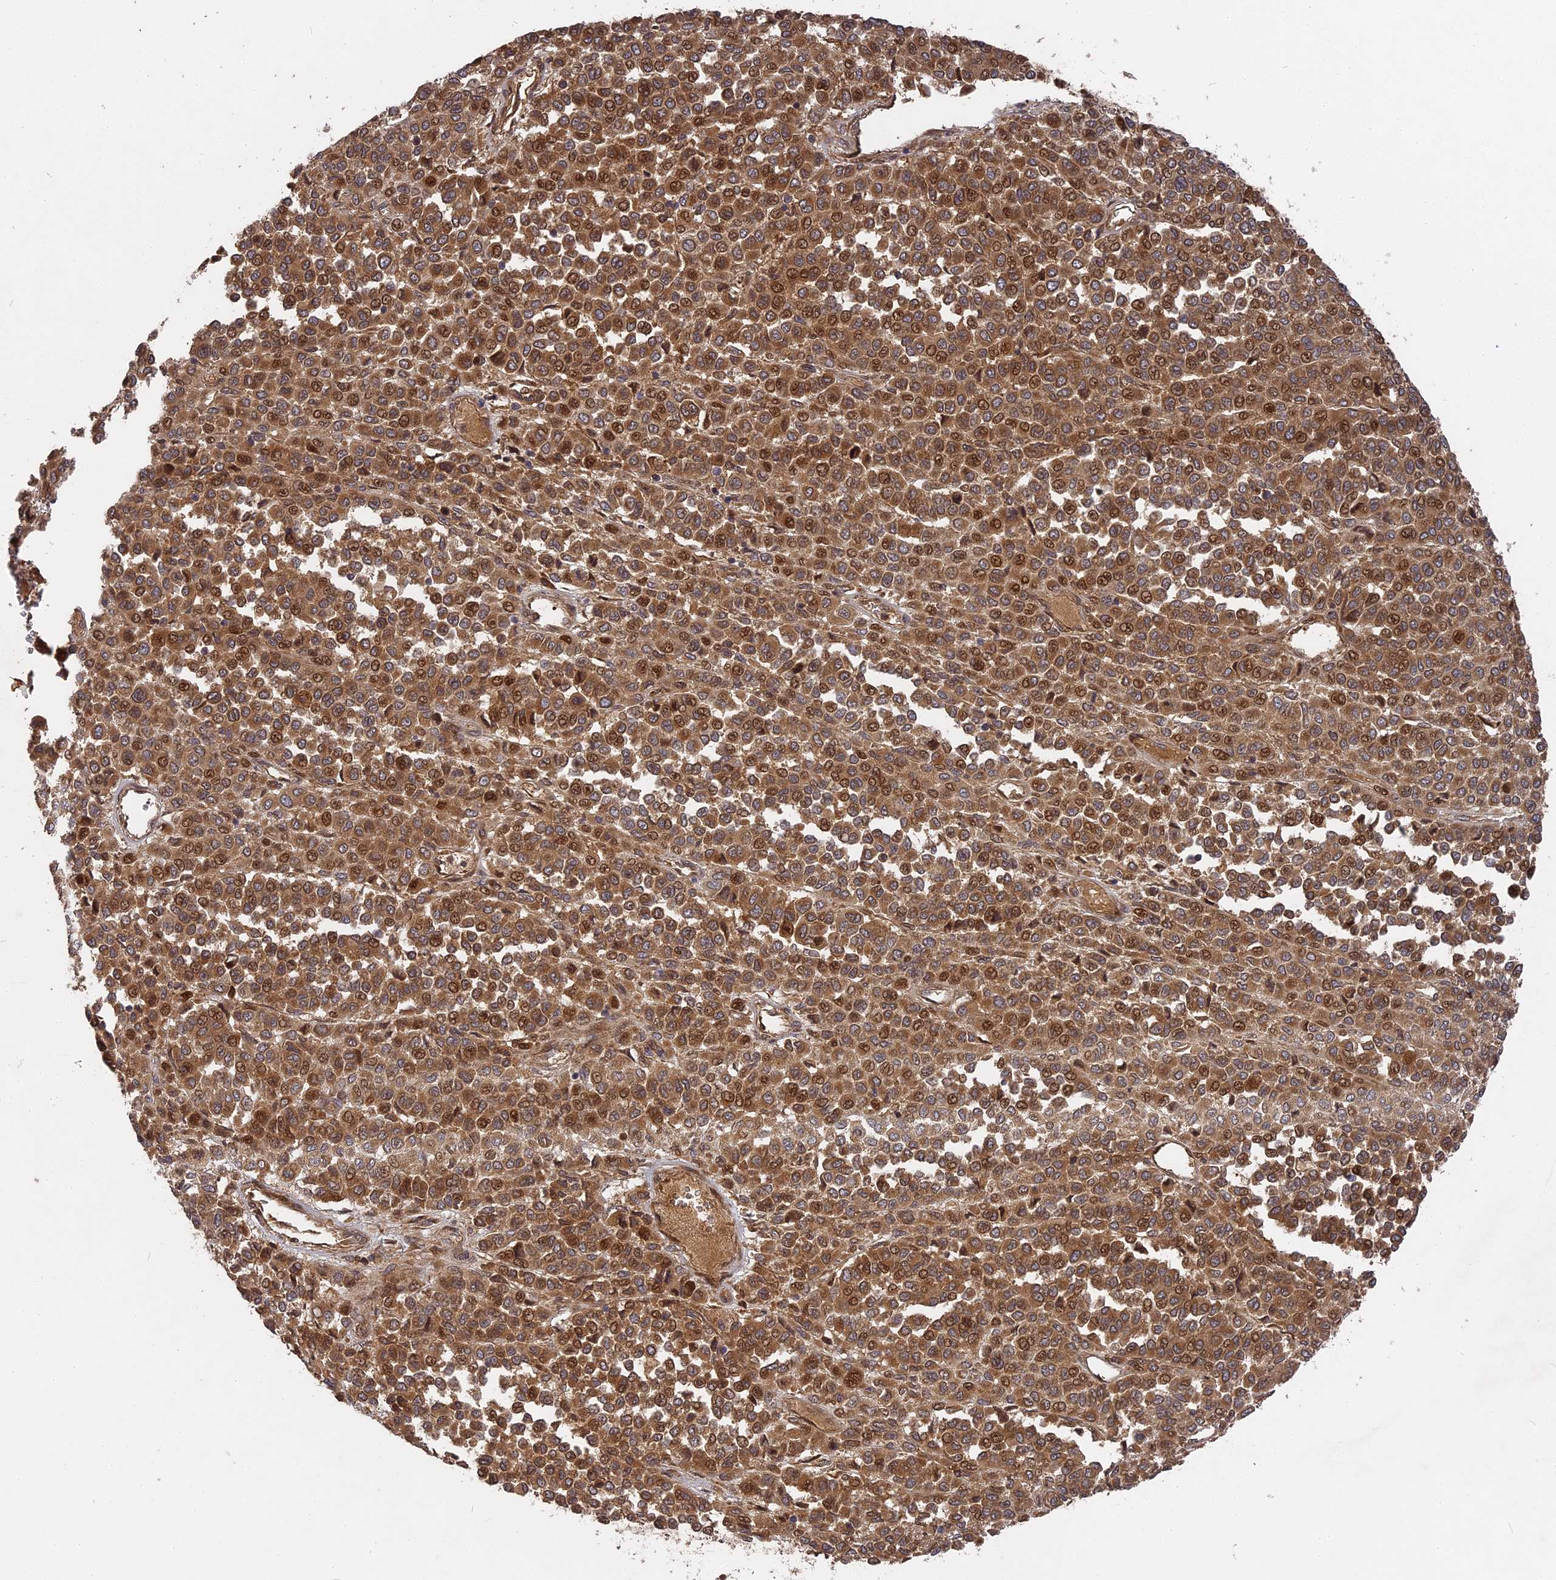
{"staining": {"intensity": "moderate", "quantity": ">75%", "location": "cytoplasmic/membranous,nuclear"}, "tissue": "melanoma", "cell_type": "Tumor cells", "image_type": "cancer", "snomed": [{"axis": "morphology", "description": "Malignant melanoma, Metastatic site"}, {"axis": "topography", "description": "Pancreas"}], "caption": "Brown immunohistochemical staining in human melanoma demonstrates moderate cytoplasmic/membranous and nuclear positivity in approximately >75% of tumor cells.", "gene": "TMUB2", "patient": {"sex": "female", "age": 30}}